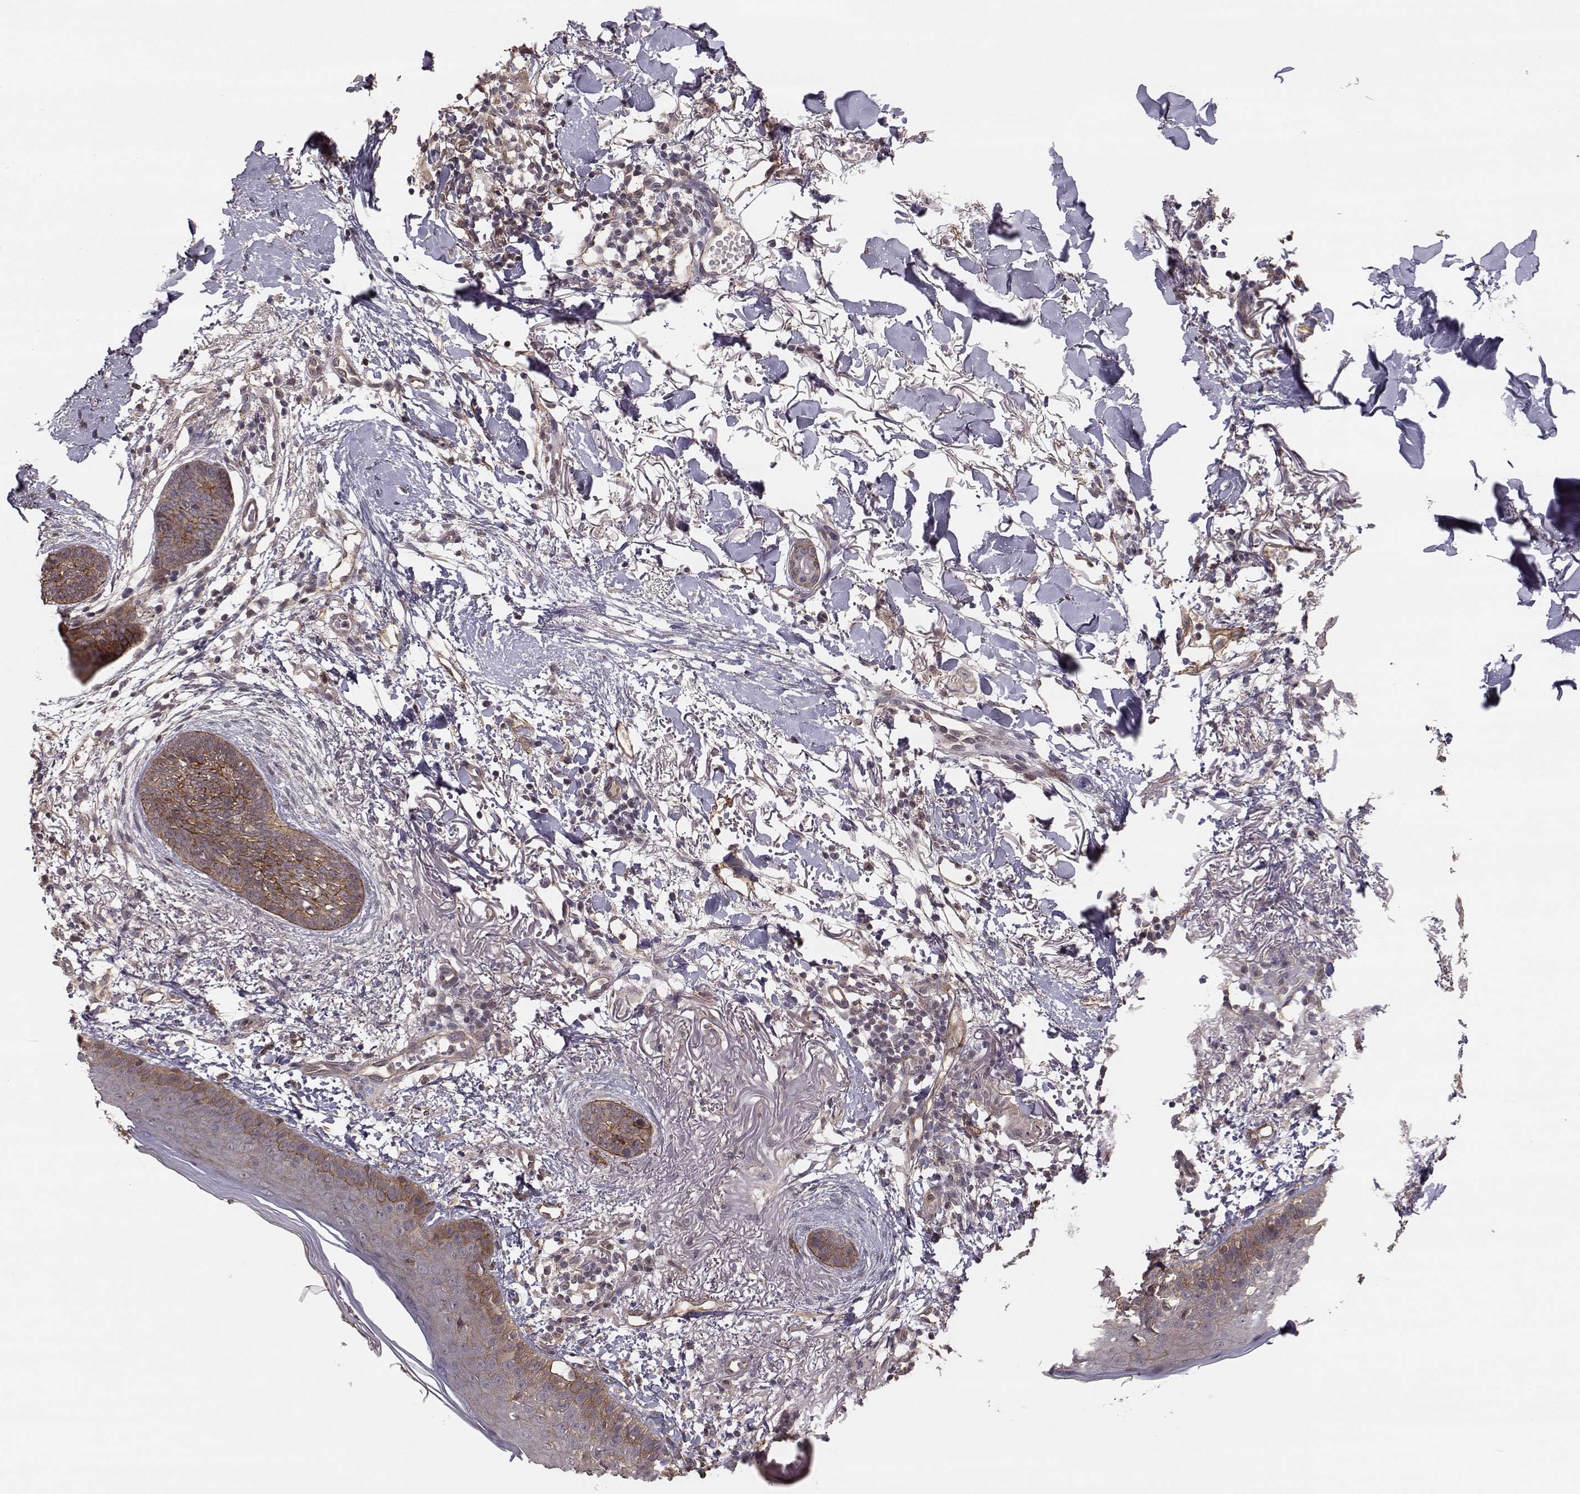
{"staining": {"intensity": "moderate", "quantity": "25%-75%", "location": "cytoplasmic/membranous"}, "tissue": "skin cancer", "cell_type": "Tumor cells", "image_type": "cancer", "snomed": [{"axis": "morphology", "description": "Normal tissue, NOS"}, {"axis": "morphology", "description": "Basal cell carcinoma"}, {"axis": "topography", "description": "Skin"}], "caption": "Protein expression analysis of human skin cancer reveals moderate cytoplasmic/membranous positivity in about 25%-75% of tumor cells.", "gene": "PLEKHG3", "patient": {"sex": "male", "age": 84}}